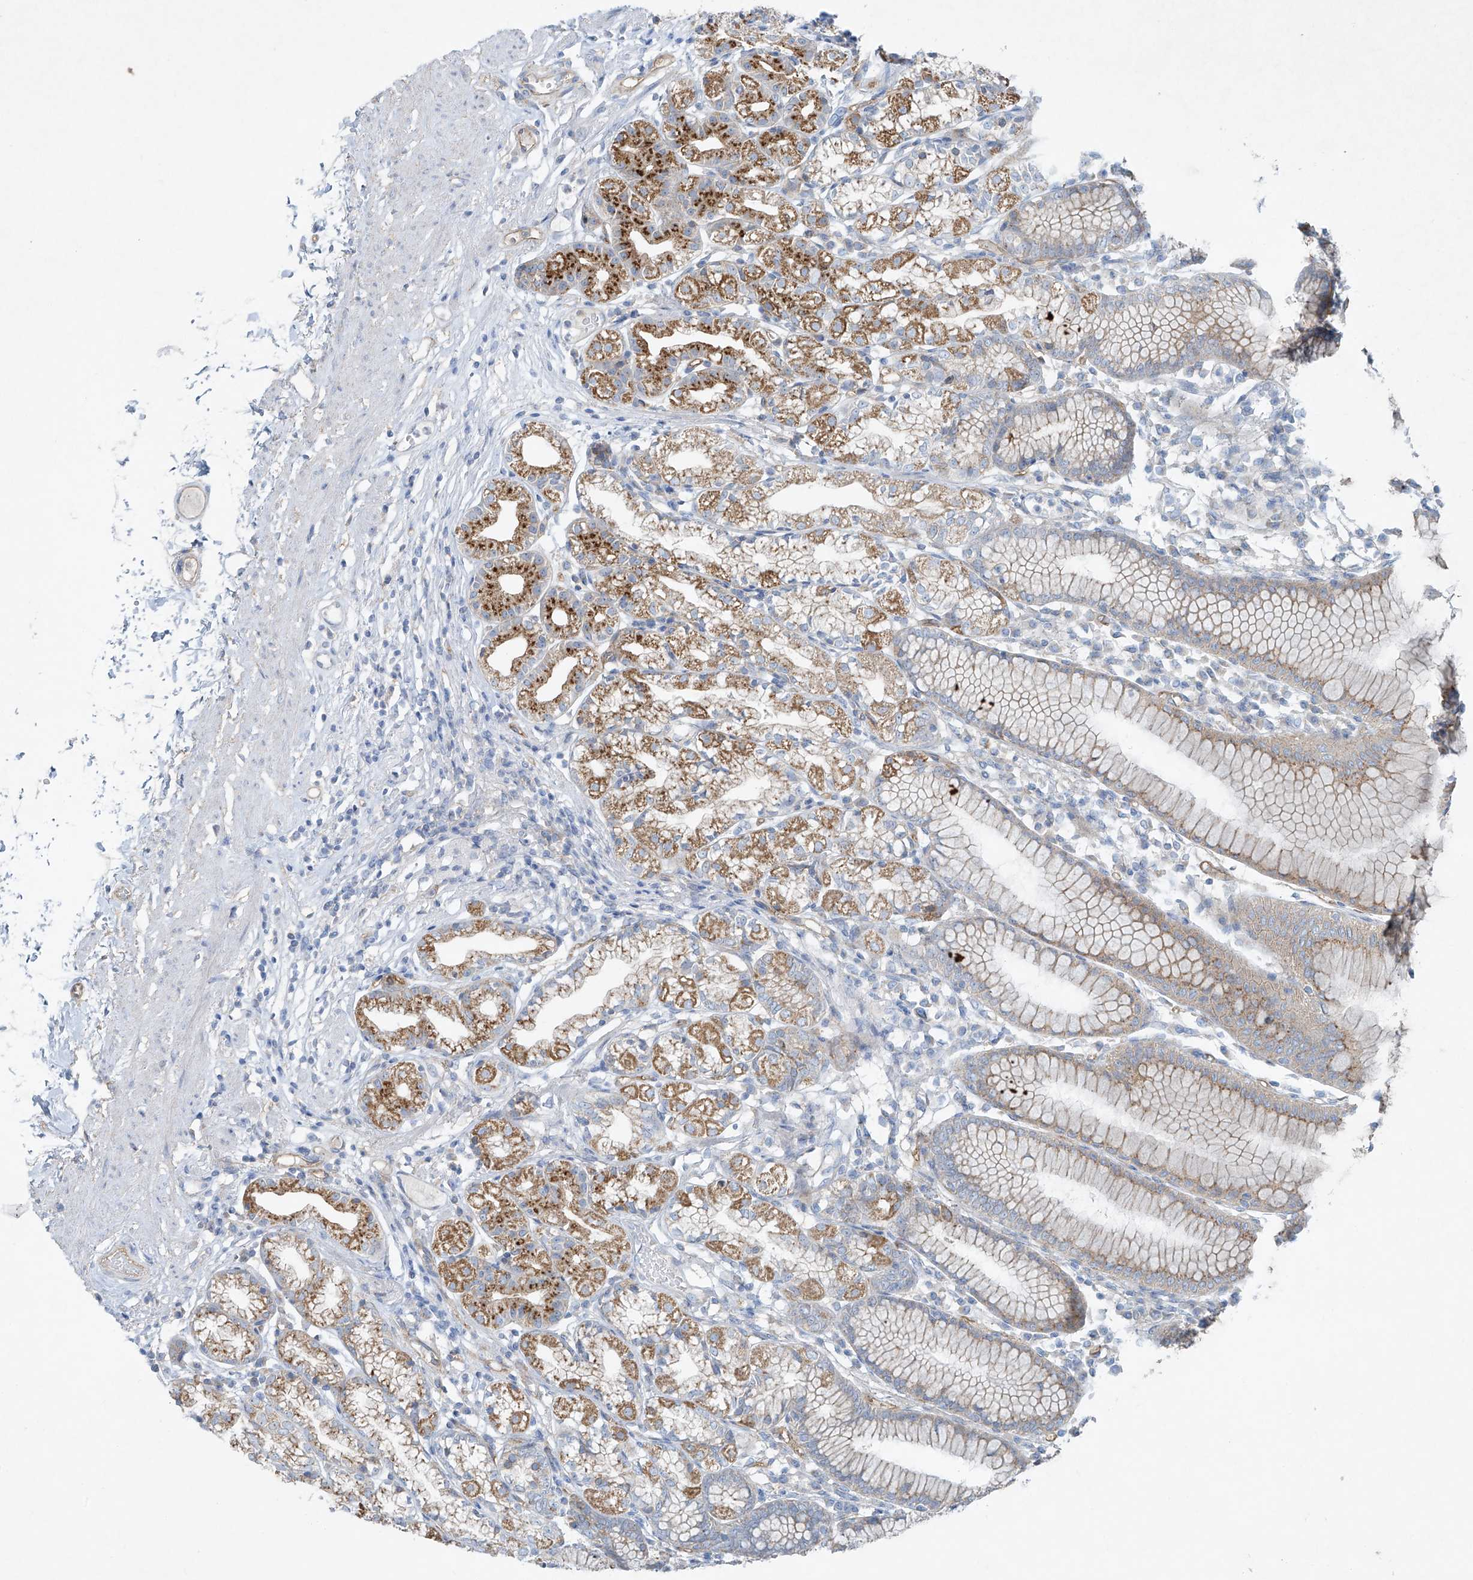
{"staining": {"intensity": "moderate", "quantity": "25%-75%", "location": "cytoplasmic/membranous"}, "tissue": "stomach", "cell_type": "Glandular cells", "image_type": "normal", "snomed": [{"axis": "morphology", "description": "Normal tissue, NOS"}, {"axis": "topography", "description": "Stomach"}], "caption": "Immunohistochemistry (IHC) histopathology image of normal human stomach stained for a protein (brown), which shows medium levels of moderate cytoplasmic/membranous staining in approximately 25%-75% of glandular cells.", "gene": "VAMP5", "patient": {"sex": "female", "age": 57}}